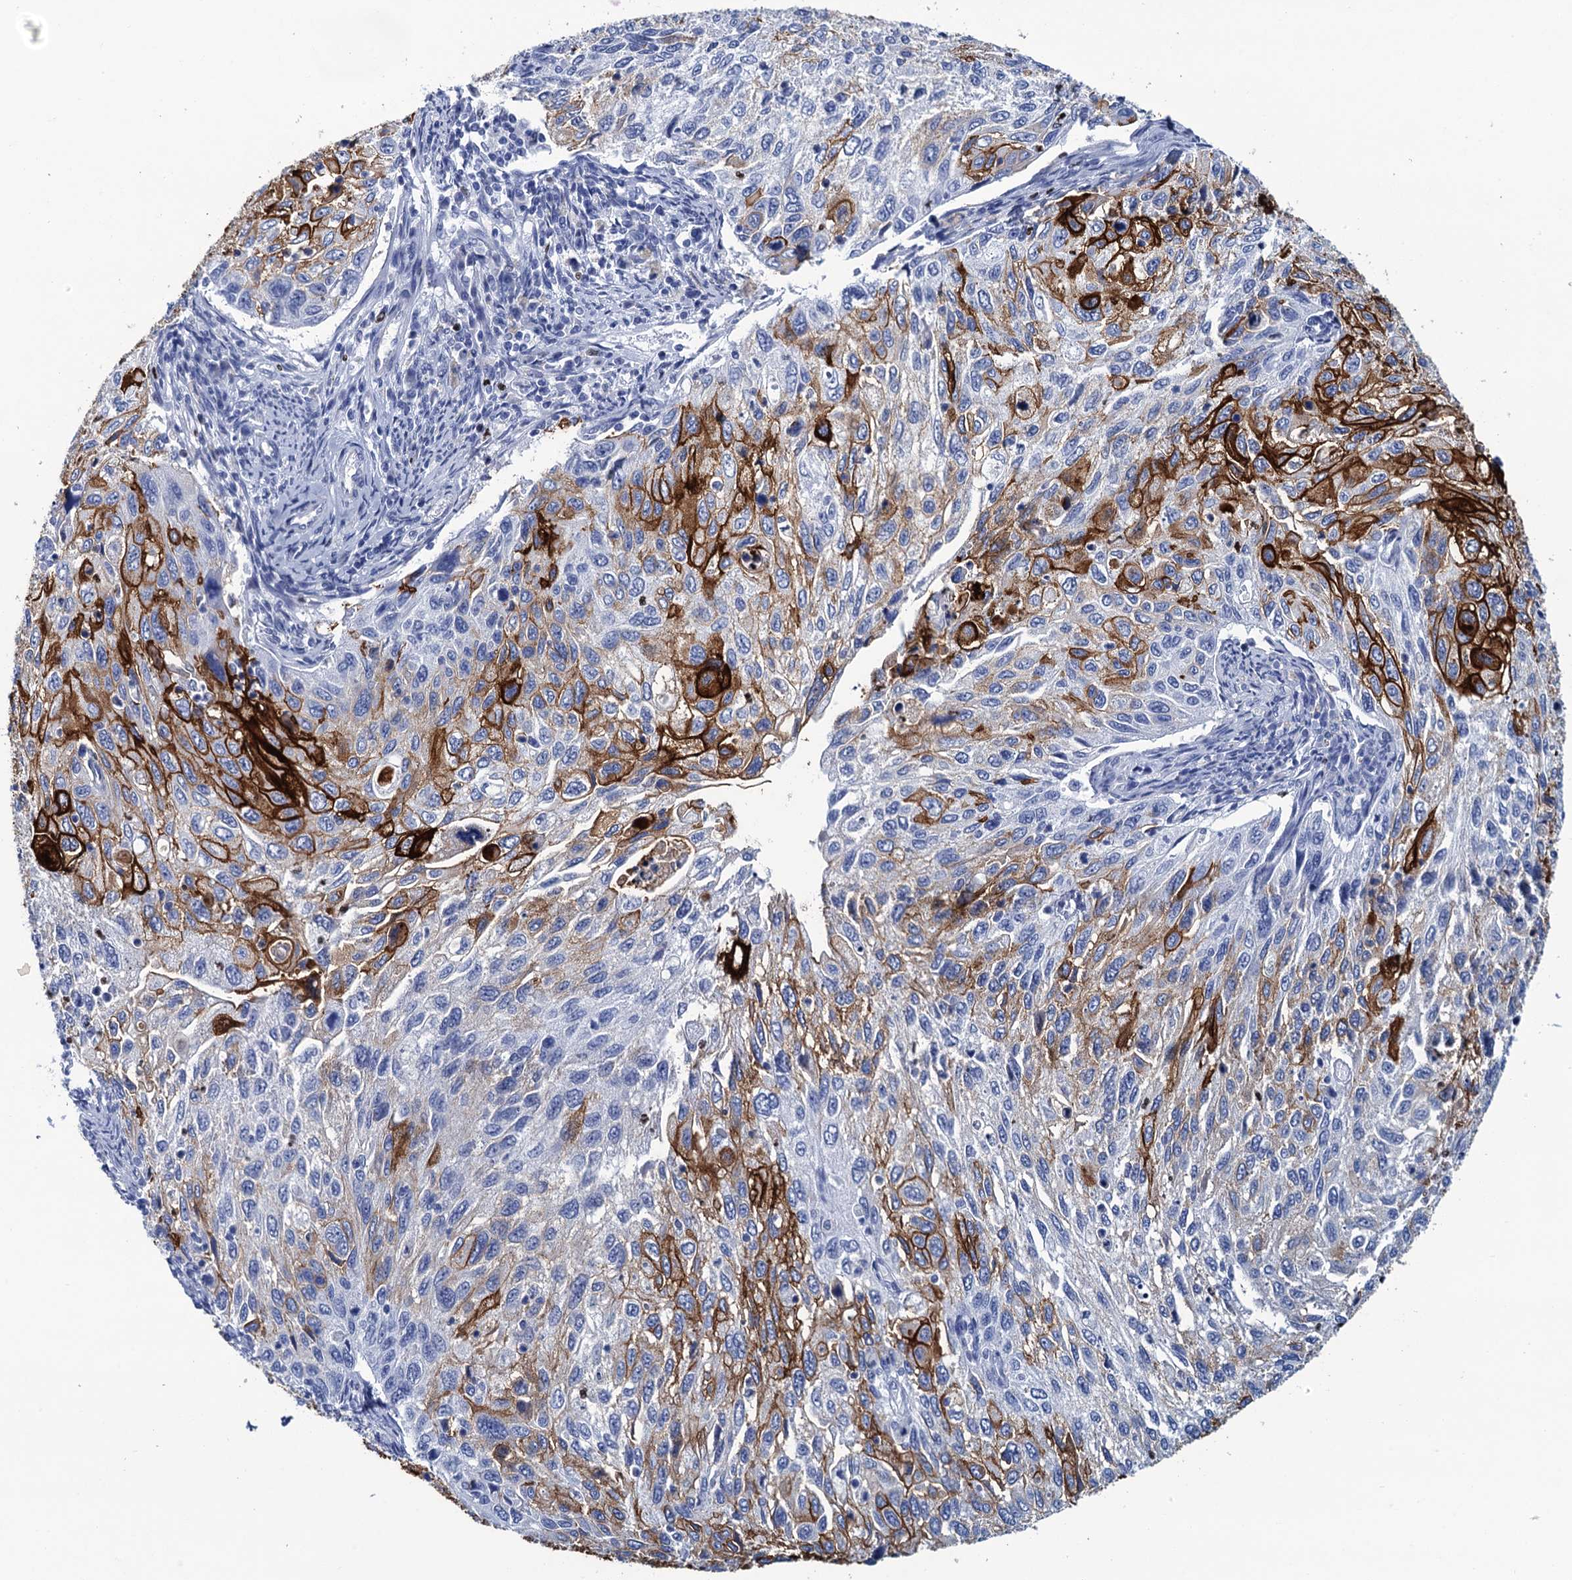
{"staining": {"intensity": "strong", "quantity": "<25%", "location": "cytoplasmic/membranous"}, "tissue": "cervical cancer", "cell_type": "Tumor cells", "image_type": "cancer", "snomed": [{"axis": "morphology", "description": "Squamous cell carcinoma, NOS"}, {"axis": "topography", "description": "Cervix"}], "caption": "A brown stain shows strong cytoplasmic/membranous positivity of a protein in squamous cell carcinoma (cervical) tumor cells.", "gene": "RHCG", "patient": {"sex": "female", "age": 70}}